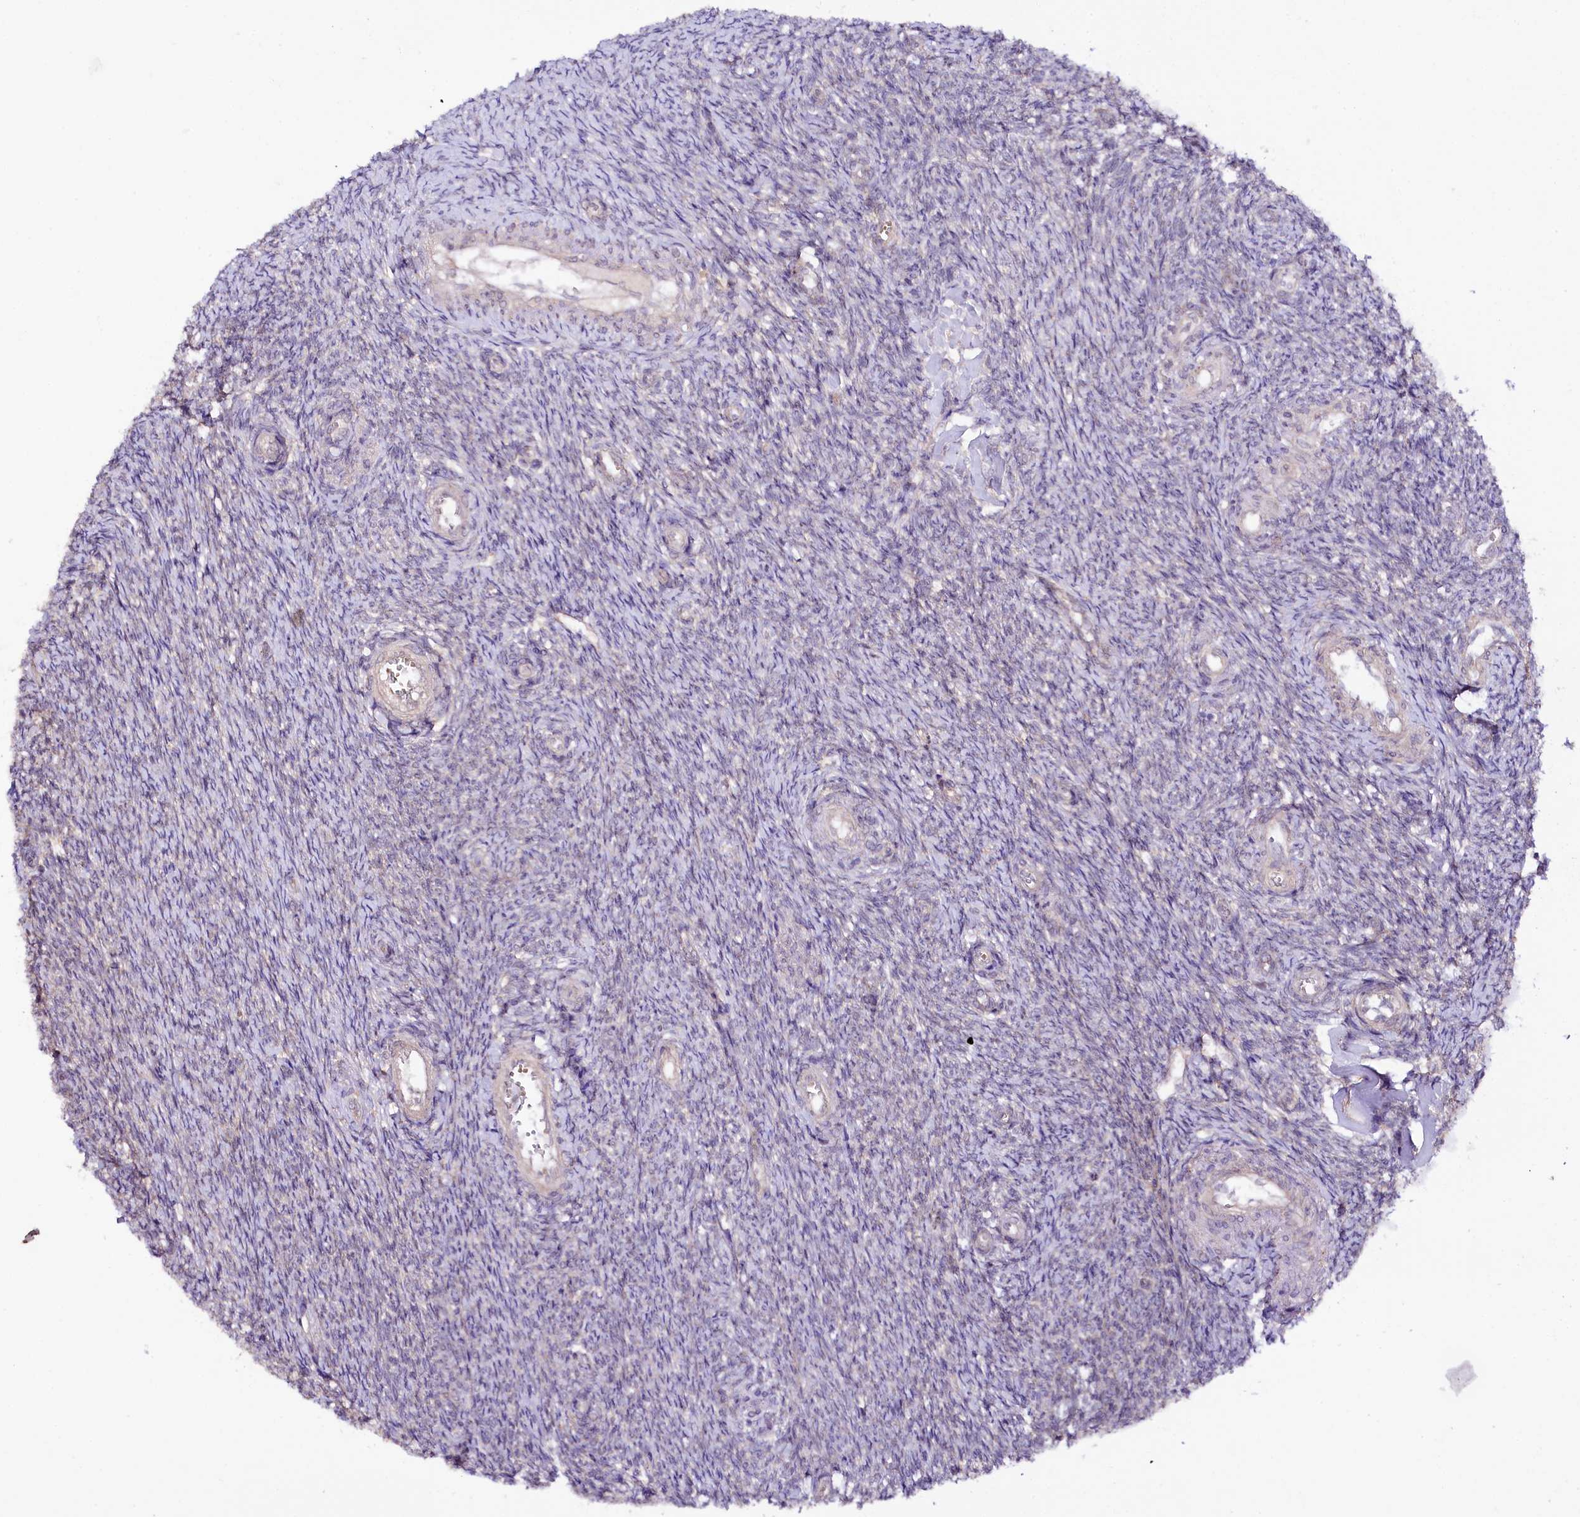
{"staining": {"intensity": "negative", "quantity": "none", "location": "none"}, "tissue": "ovary", "cell_type": "Ovarian stroma cells", "image_type": "normal", "snomed": [{"axis": "morphology", "description": "Normal tissue, NOS"}, {"axis": "topography", "description": "Ovary"}], "caption": "An immunohistochemistry image of benign ovary is shown. There is no staining in ovarian stroma cells of ovary. The staining was performed using DAB to visualize the protein expression in brown, while the nuclei were stained in blue with hematoxylin (Magnification: 20x).", "gene": "PHLDB1", "patient": {"sex": "female", "age": 44}}